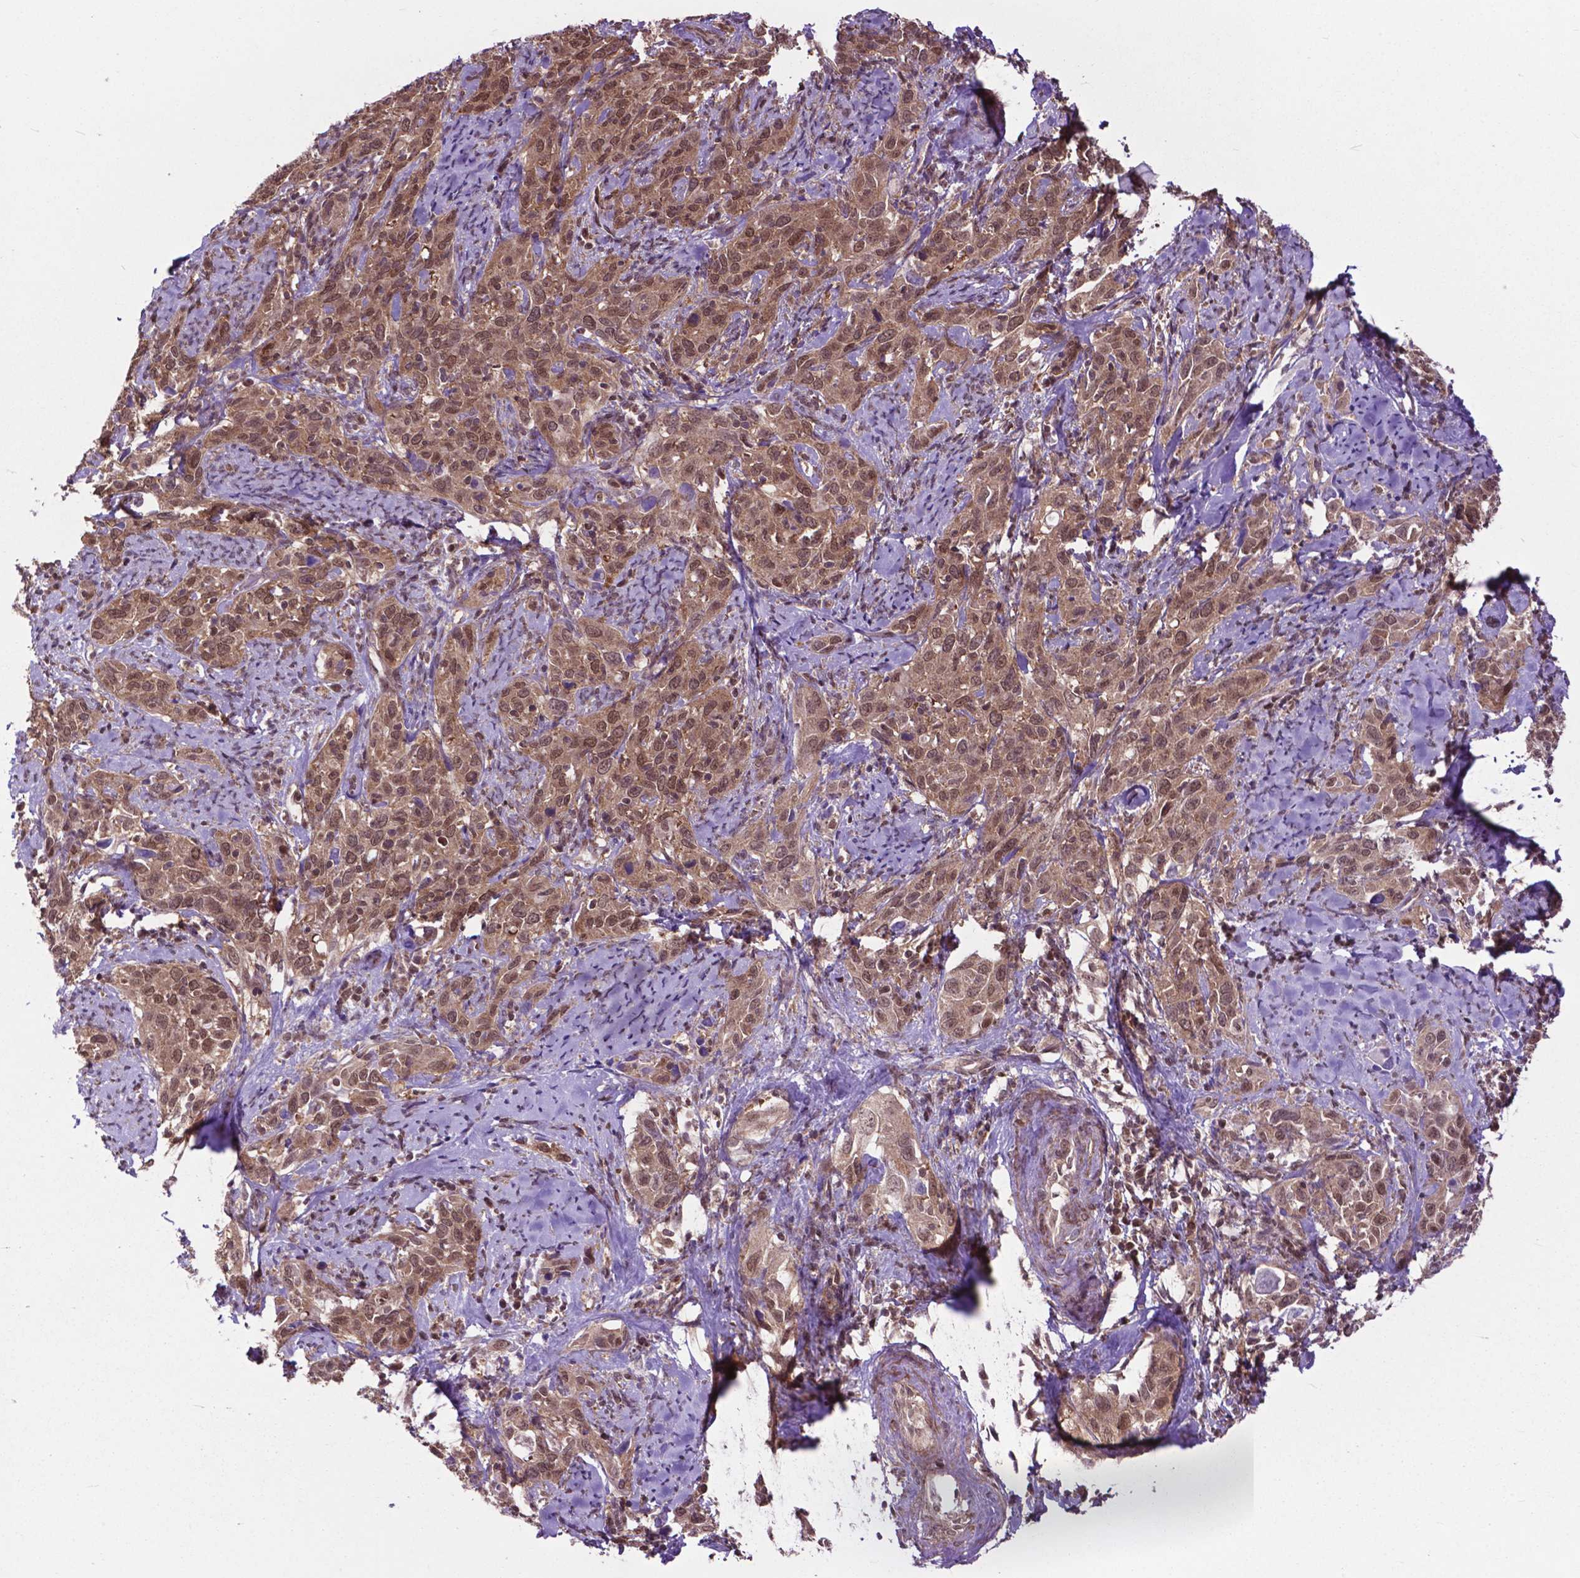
{"staining": {"intensity": "moderate", "quantity": ">75%", "location": "cytoplasmic/membranous,nuclear"}, "tissue": "cervical cancer", "cell_type": "Tumor cells", "image_type": "cancer", "snomed": [{"axis": "morphology", "description": "Squamous cell carcinoma, NOS"}, {"axis": "topography", "description": "Cervix"}], "caption": "An IHC histopathology image of tumor tissue is shown. Protein staining in brown highlights moderate cytoplasmic/membranous and nuclear positivity in cervical cancer within tumor cells.", "gene": "OTUB1", "patient": {"sex": "female", "age": 51}}